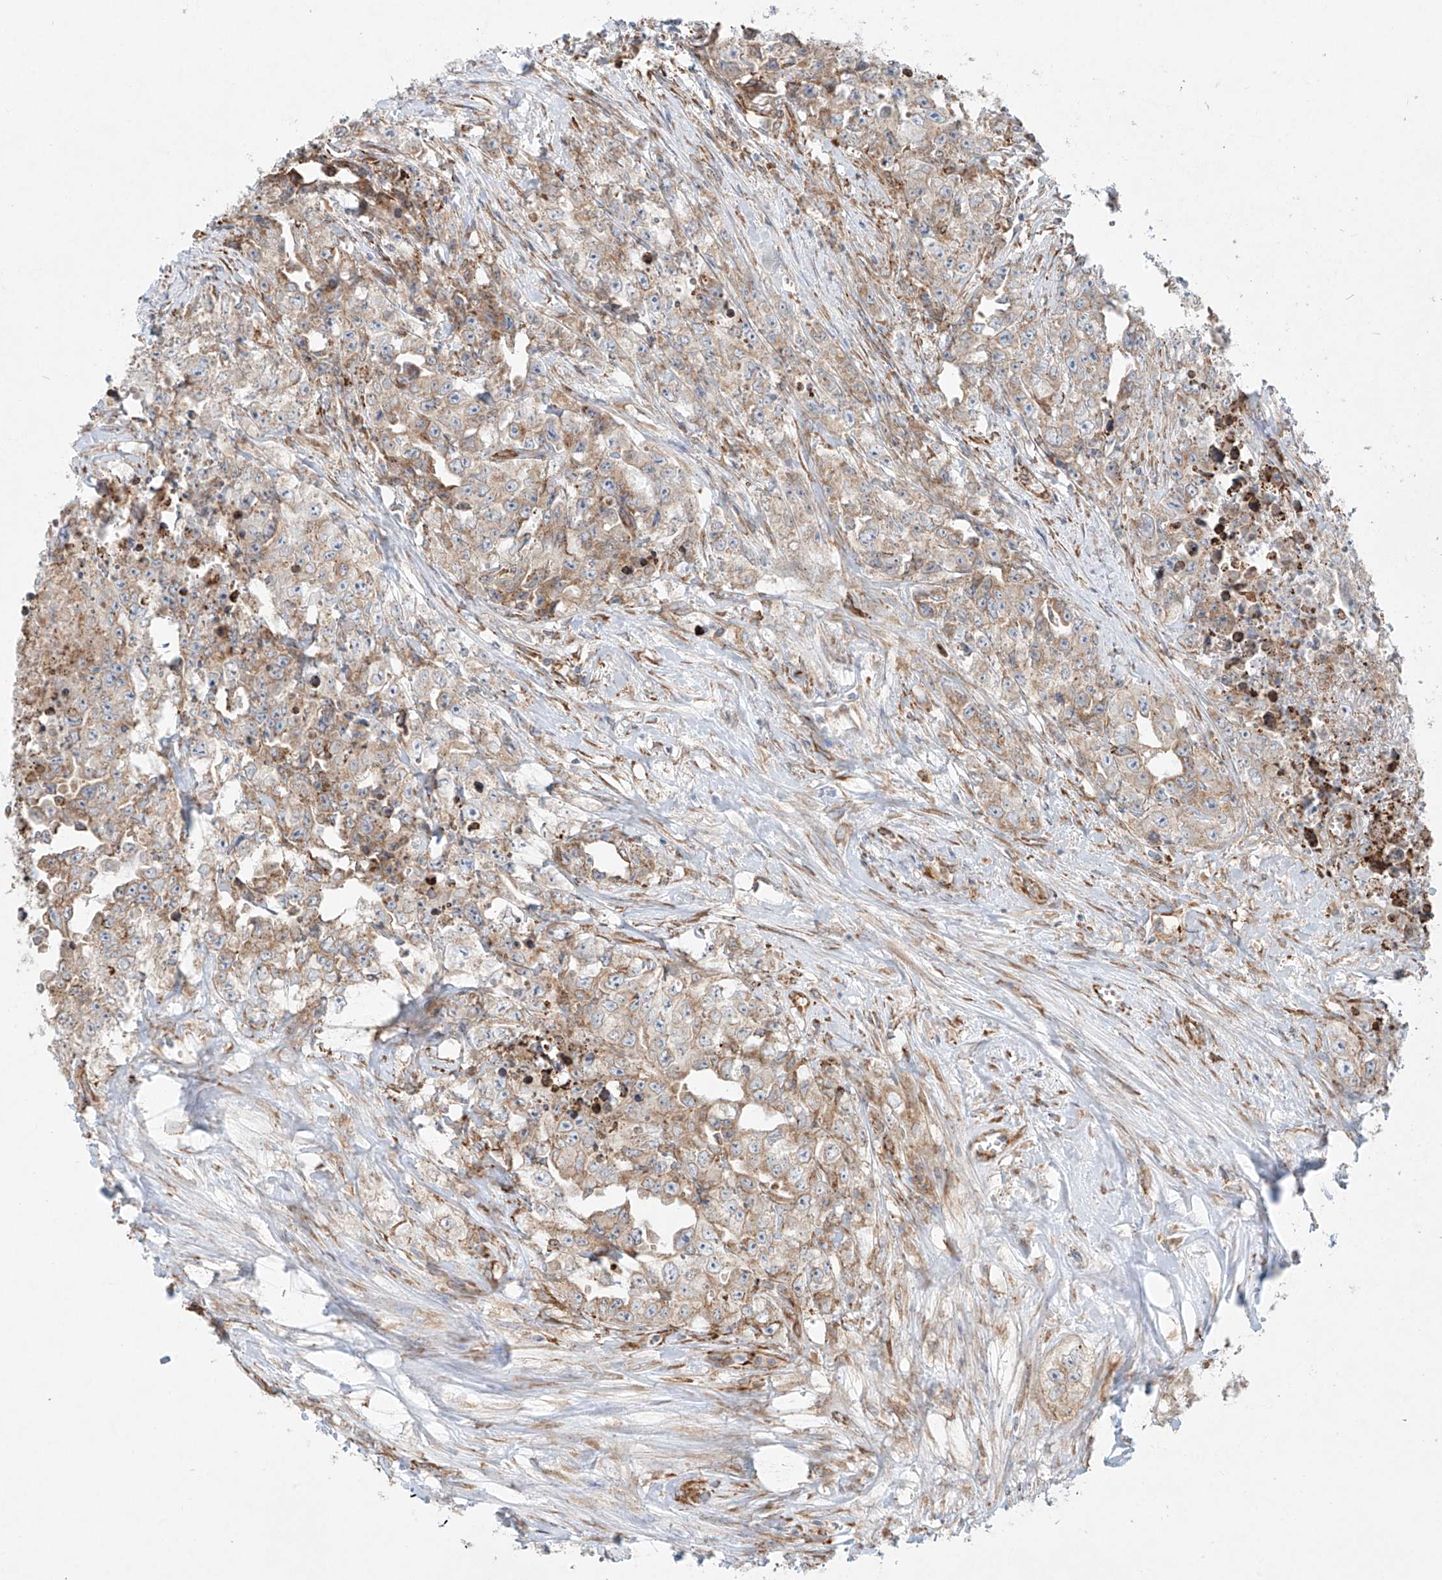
{"staining": {"intensity": "weak", "quantity": ">75%", "location": "cytoplasmic/membranous"}, "tissue": "testis cancer", "cell_type": "Tumor cells", "image_type": "cancer", "snomed": [{"axis": "morphology", "description": "Seminoma, NOS"}, {"axis": "morphology", "description": "Carcinoma, Embryonal, NOS"}, {"axis": "topography", "description": "Testis"}], "caption": "The immunohistochemical stain labels weak cytoplasmic/membranous positivity in tumor cells of testis cancer (seminoma) tissue.", "gene": "EIPR1", "patient": {"sex": "male", "age": 43}}